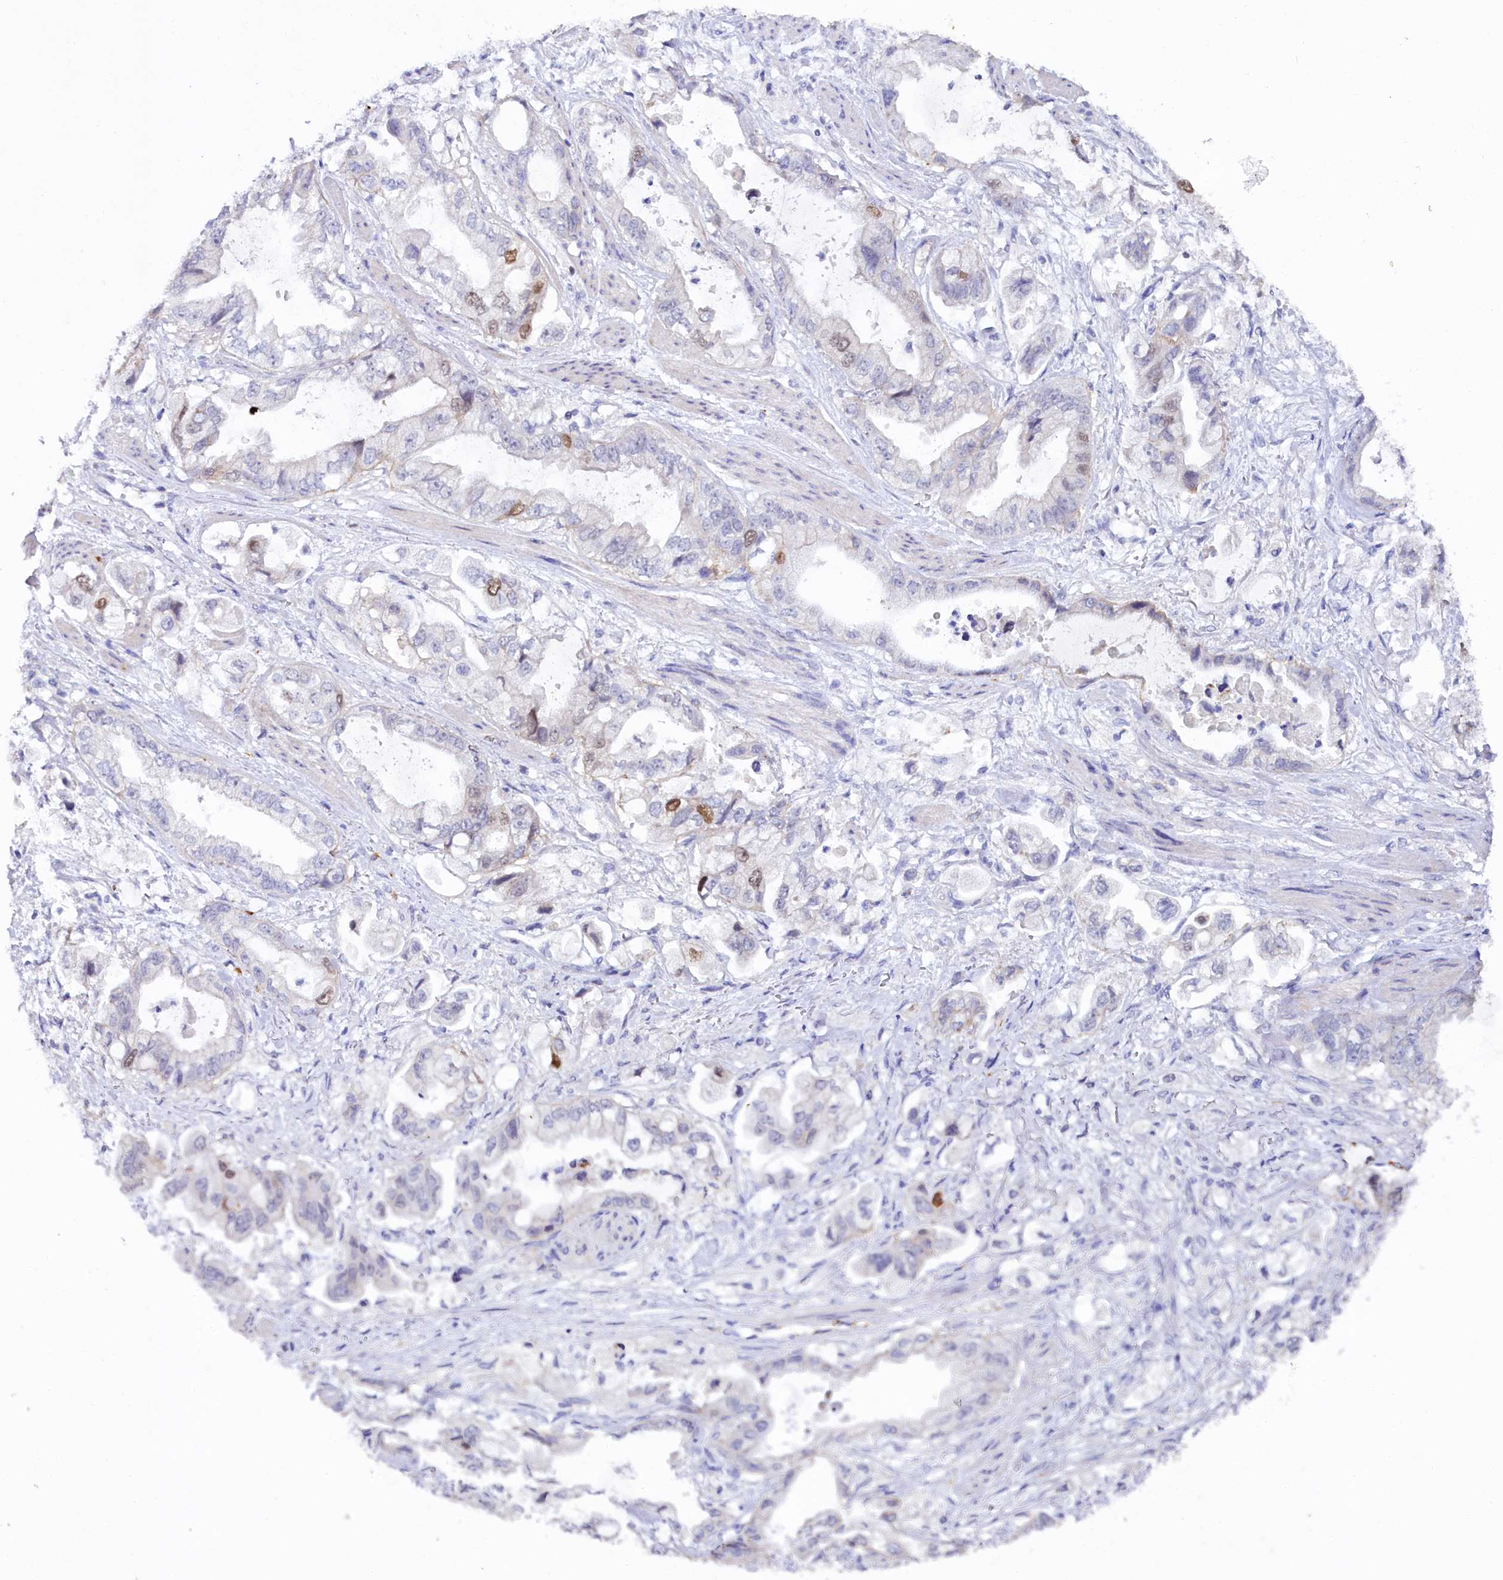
{"staining": {"intensity": "moderate", "quantity": "<25%", "location": "nuclear"}, "tissue": "stomach cancer", "cell_type": "Tumor cells", "image_type": "cancer", "snomed": [{"axis": "morphology", "description": "Adenocarcinoma, NOS"}, {"axis": "topography", "description": "Stomach"}], "caption": "A brown stain labels moderate nuclear expression of a protein in stomach adenocarcinoma tumor cells. Ihc stains the protein of interest in brown and the nuclei are stained blue.", "gene": "FAM111B", "patient": {"sex": "male", "age": 62}}